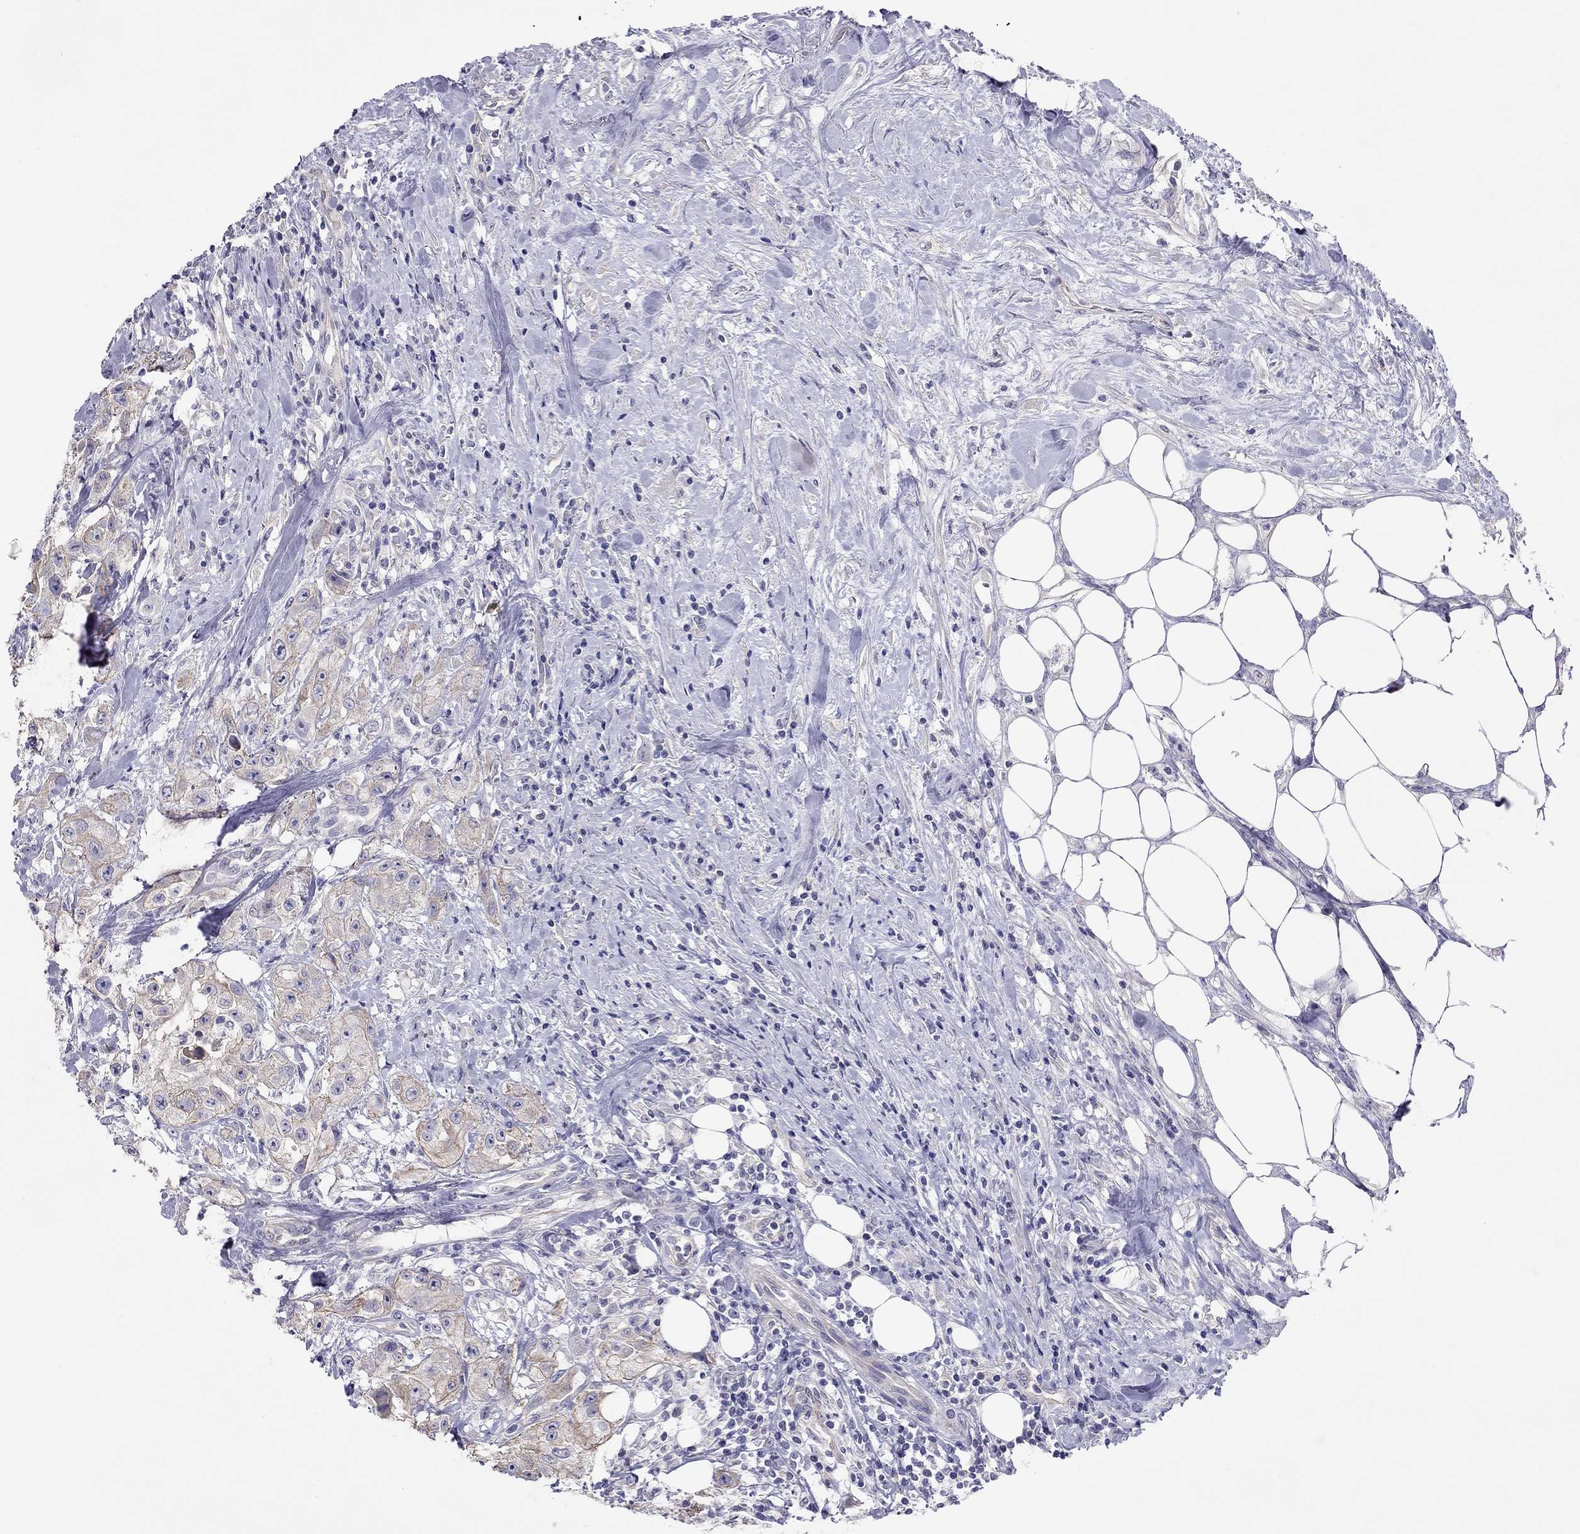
{"staining": {"intensity": "weak", "quantity": ">75%", "location": "cytoplasmic/membranous"}, "tissue": "urothelial cancer", "cell_type": "Tumor cells", "image_type": "cancer", "snomed": [{"axis": "morphology", "description": "Urothelial carcinoma, High grade"}, {"axis": "topography", "description": "Urinary bladder"}], "caption": "Brown immunohistochemical staining in high-grade urothelial carcinoma demonstrates weak cytoplasmic/membranous staining in approximately >75% of tumor cells.", "gene": "CAPNS2", "patient": {"sex": "male", "age": 79}}